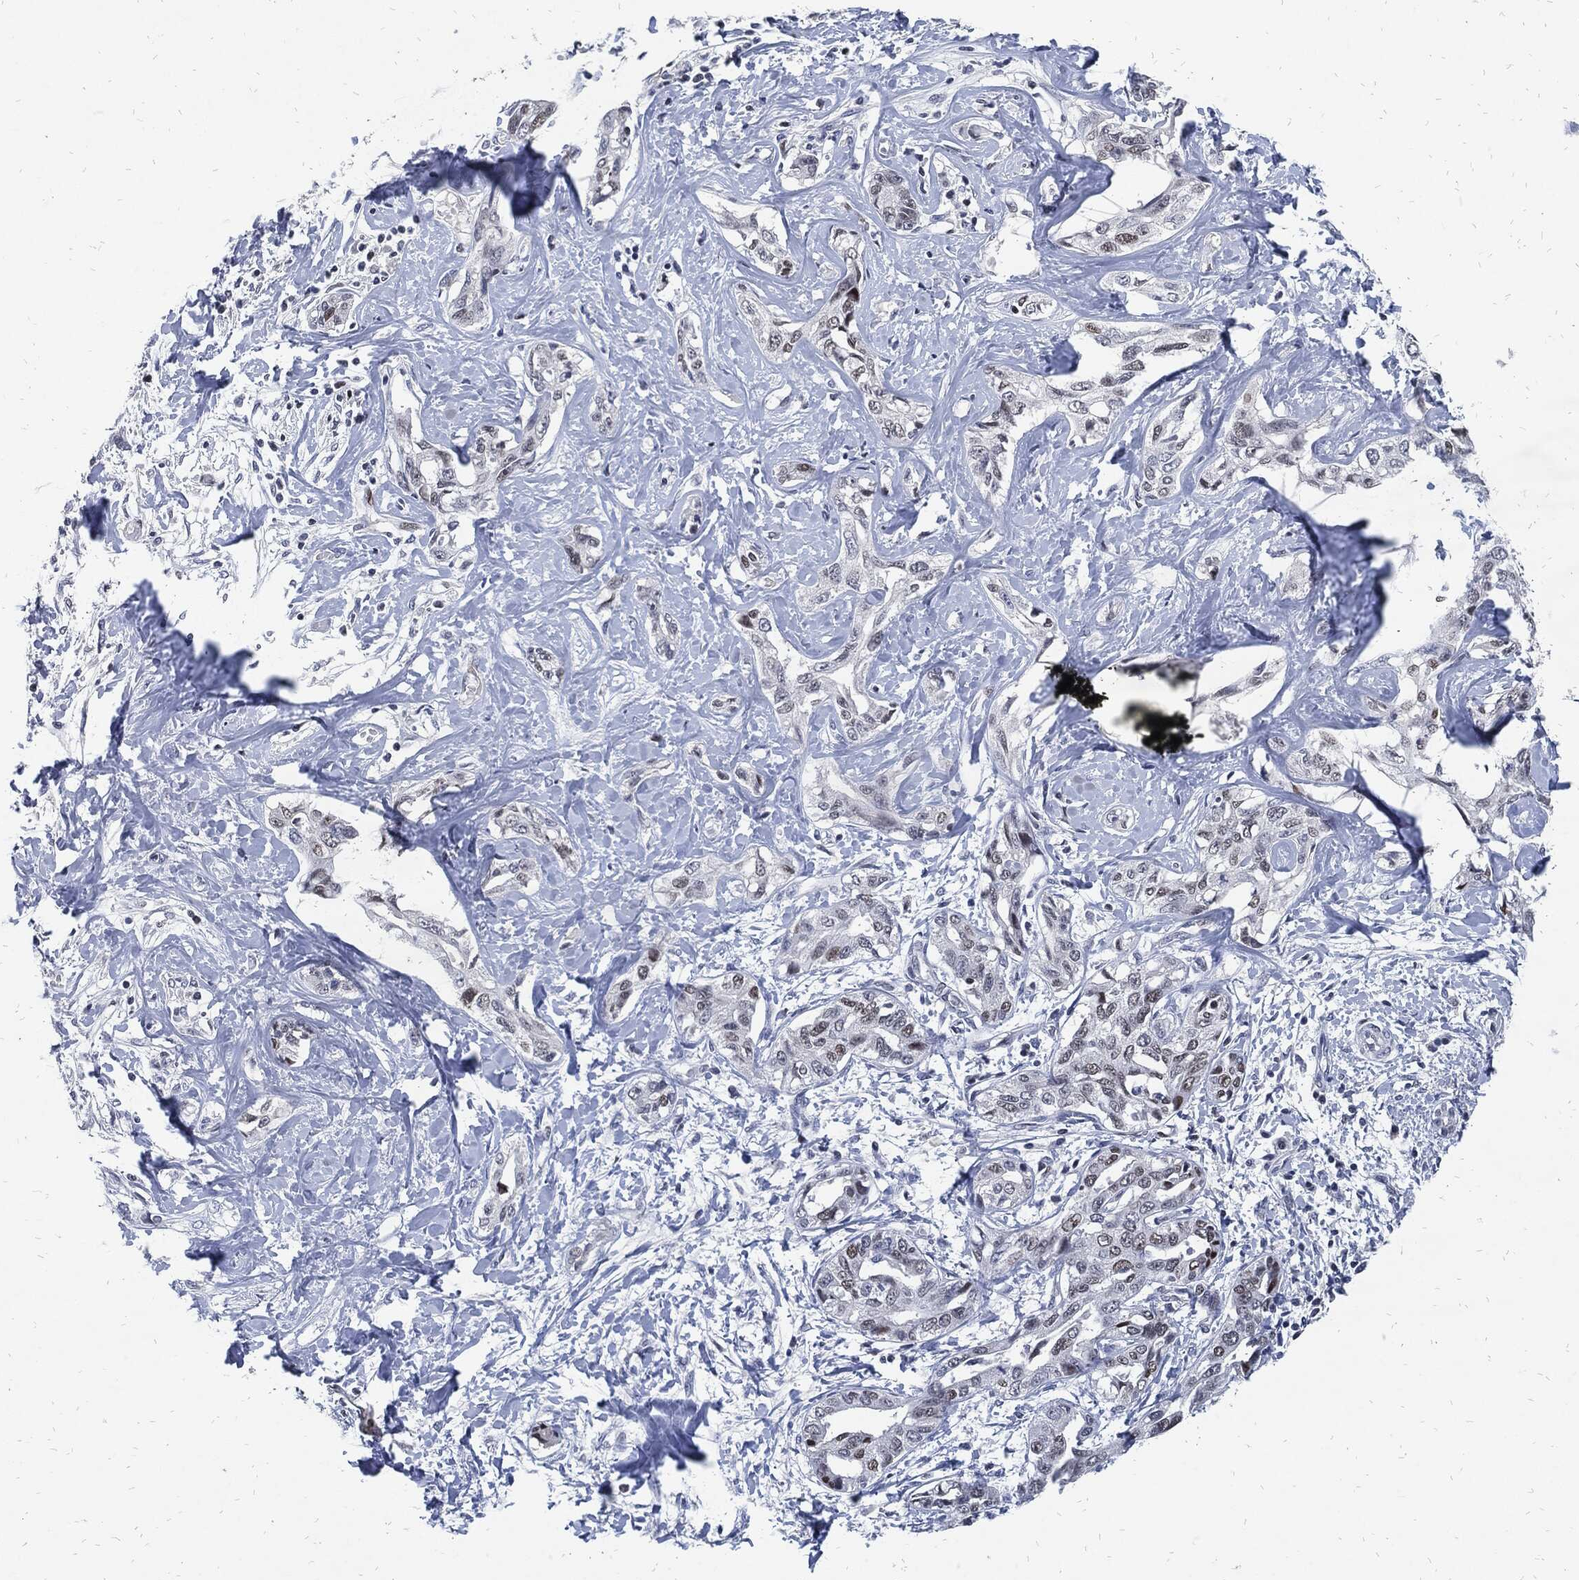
{"staining": {"intensity": "negative", "quantity": "none", "location": "none"}, "tissue": "liver cancer", "cell_type": "Tumor cells", "image_type": "cancer", "snomed": [{"axis": "morphology", "description": "Cholangiocarcinoma"}, {"axis": "topography", "description": "Liver"}], "caption": "IHC histopathology image of human liver cancer stained for a protein (brown), which displays no expression in tumor cells.", "gene": "JUN", "patient": {"sex": "male", "age": 59}}